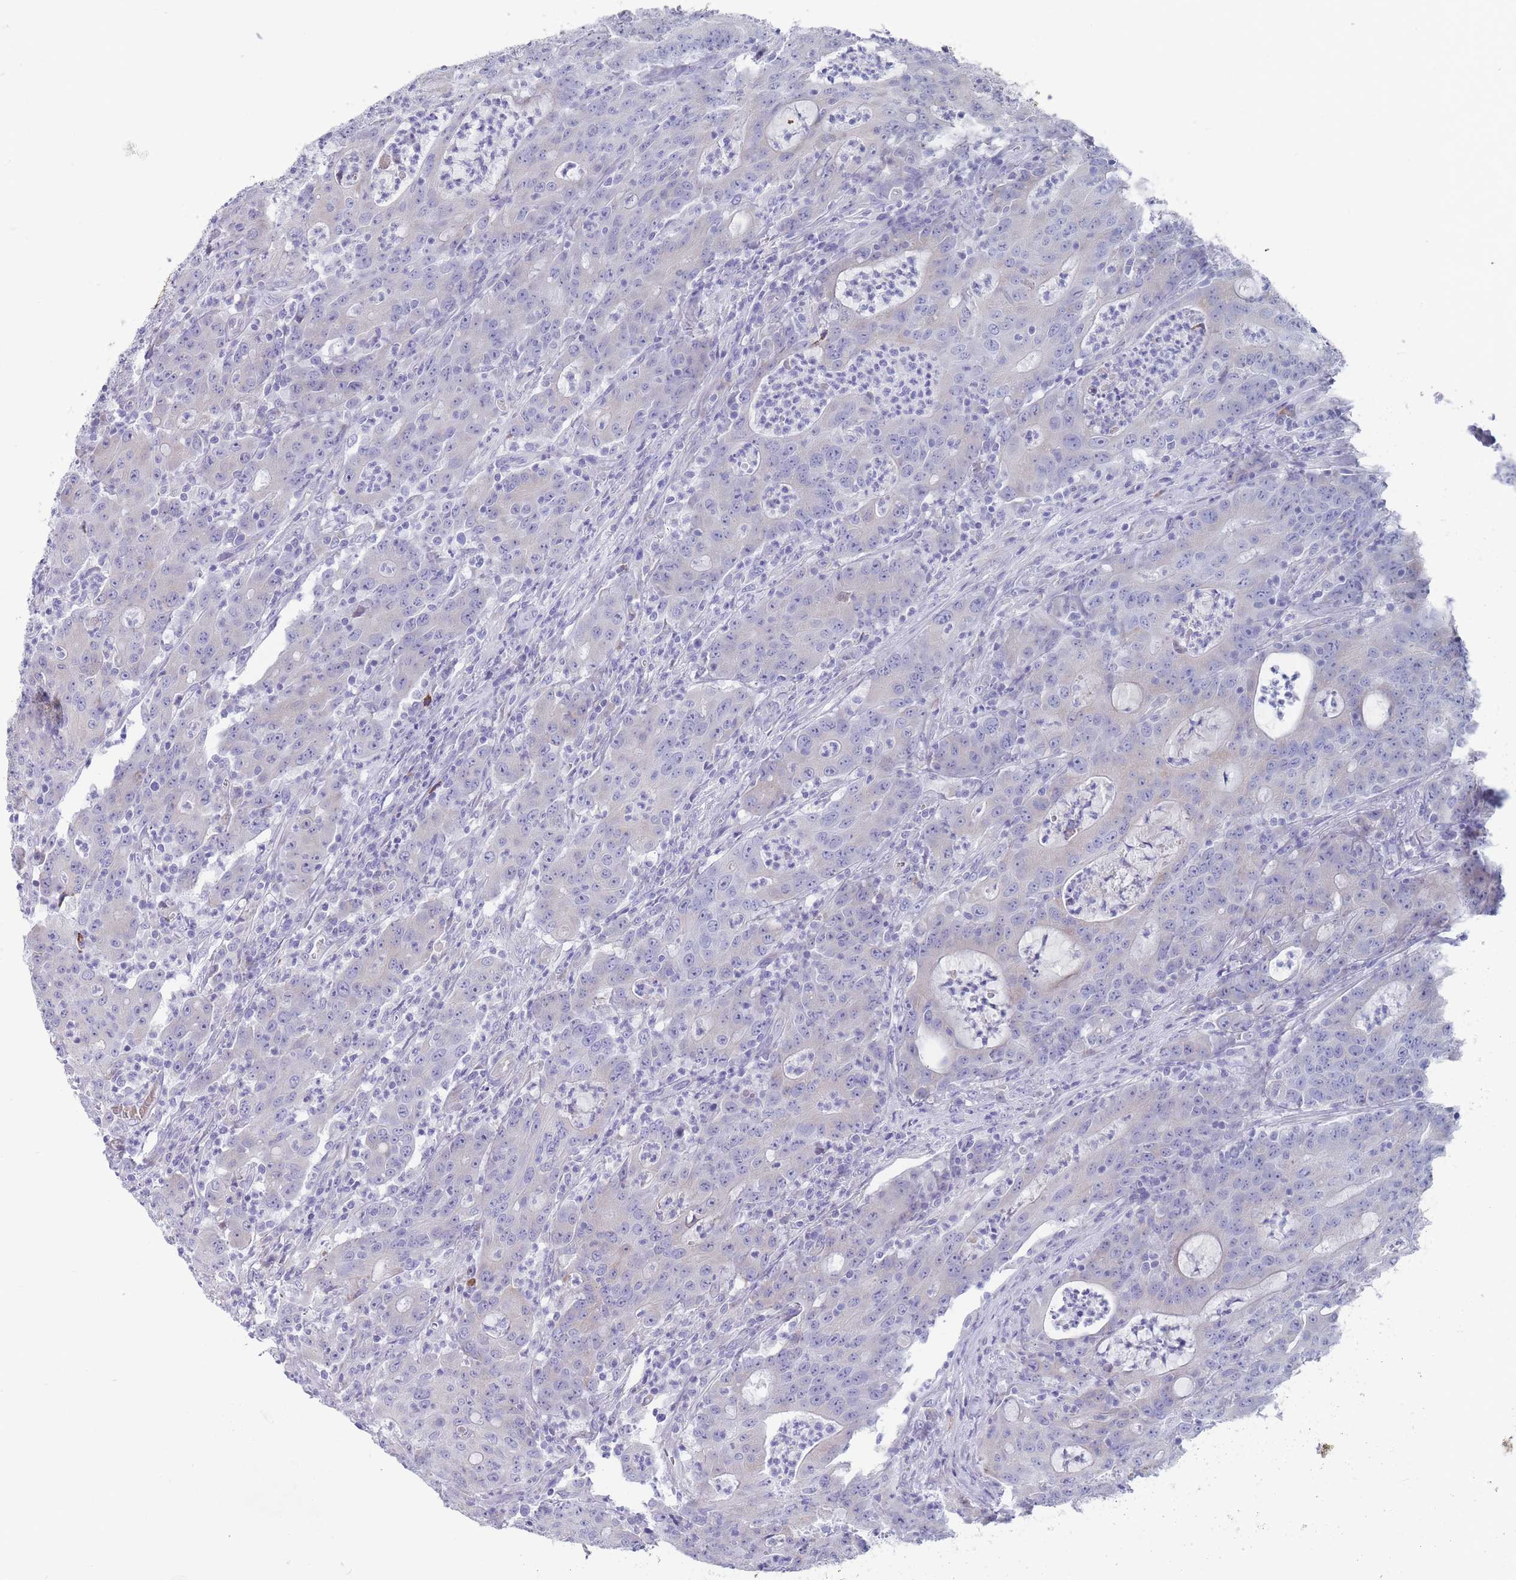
{"staining": {"intensity": "negative", "quantity": "none", "location": "none"}, "tissue": "colorectal cancer", "cell_type": "Tumor cells", "image_type": "cancer", "snomed": [{"axis": "morphology", "description": "Adenocarcinoma, NOS"}, {"axis": "topography", "description": "Colon"}], "caption": "Immunohistochemistry of human colorectal cancer reveals no staining in tumor cells. (DAB (3,3'-diaminobenzidine) immunohistochemistry, high magnification).", "gene": "ST8SIA5", "patient": {"sex": "male", "age": 83}}